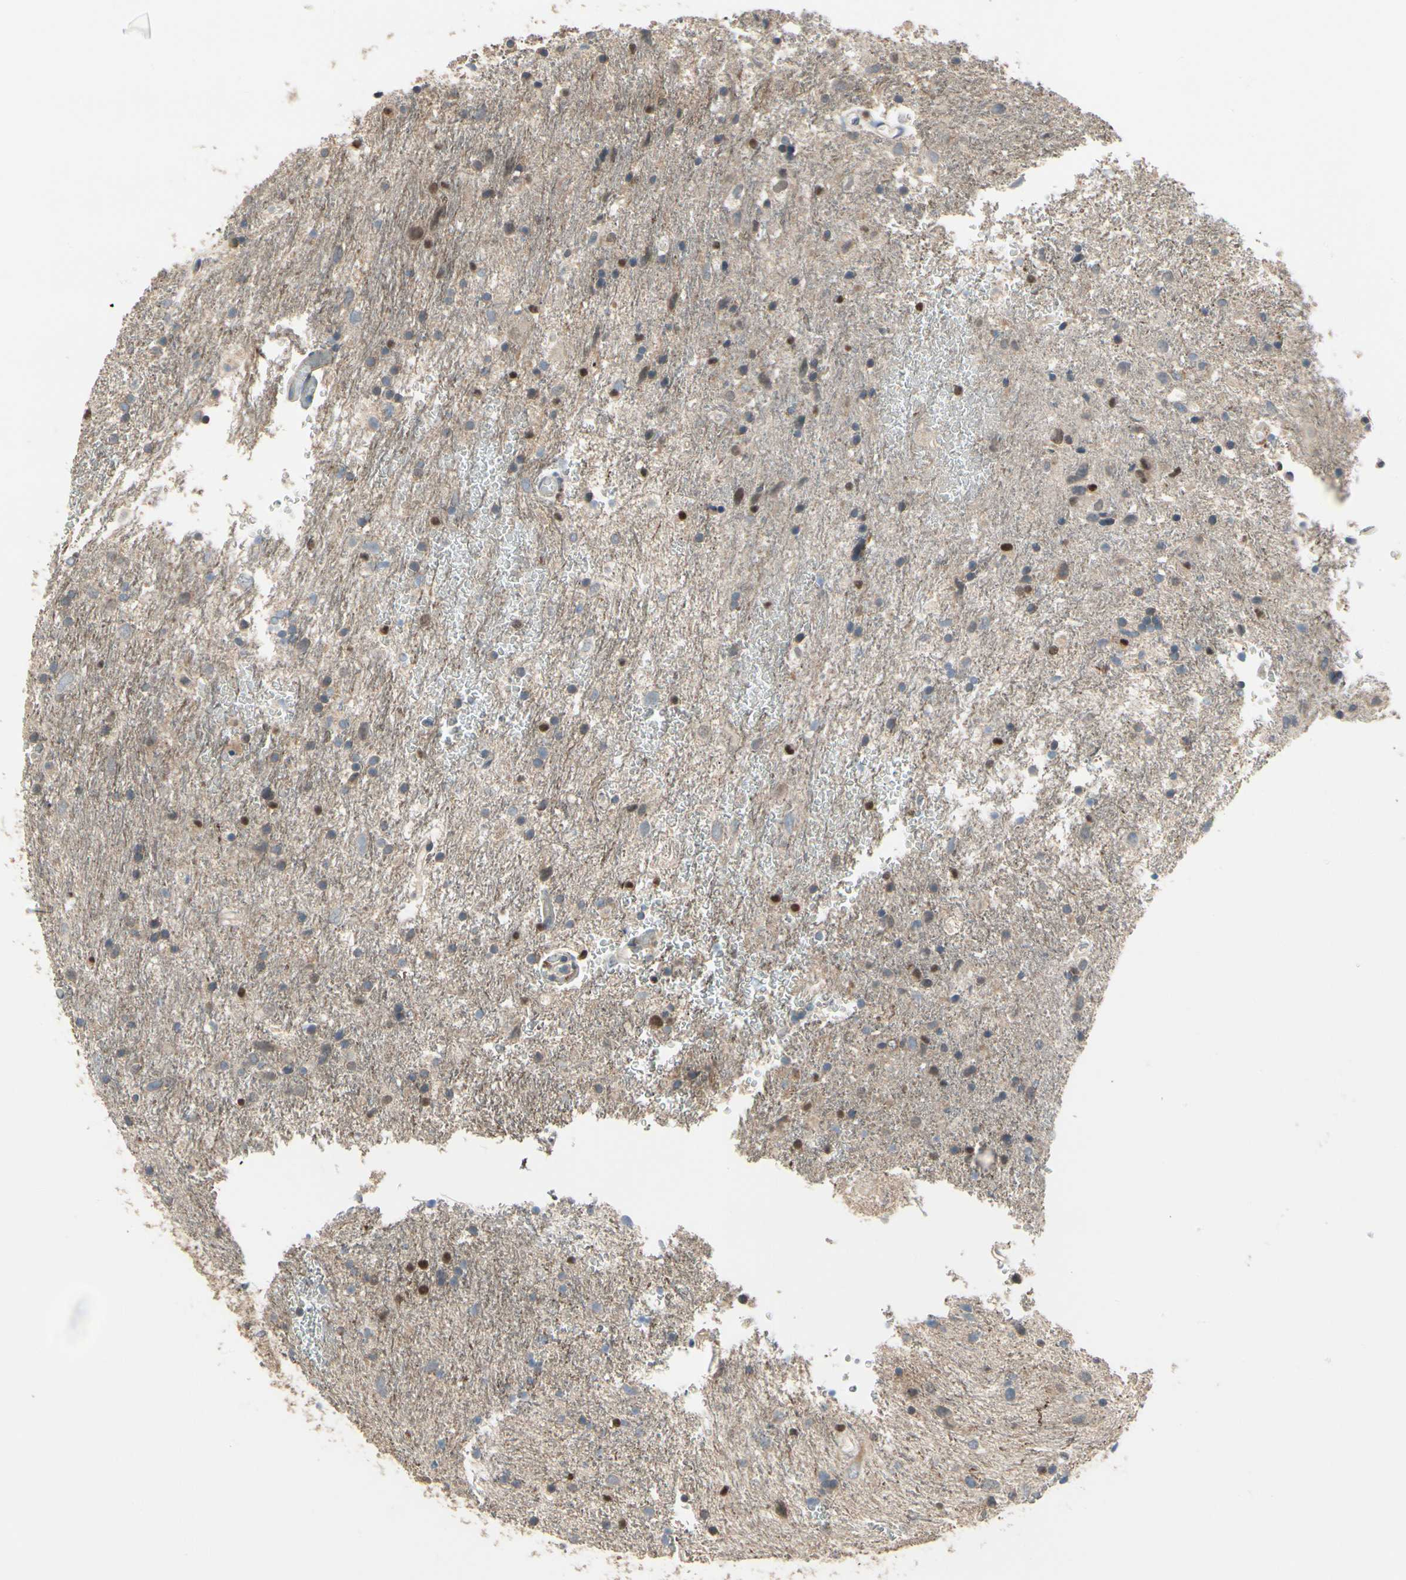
{"staining": {"intensity": "strong", "quantity": "<25%", "location": "nuclear"}, "tissue": "glioma", "cell_type": "Tumor cells", "image_type": "cancer", "snomed": [{"axis": "morphology", "description": "Glioma, malignant, Low grade"}, {"axis": "topography", "description": "Brain"}], "caption": "Human low-grade glioma (malignant) stained with a brown dye displays strong nuclear positive staining in approximately <25% of tumor cells.", "gene": "CGREF1", "patient": {"sex": "male", "age": 77}}